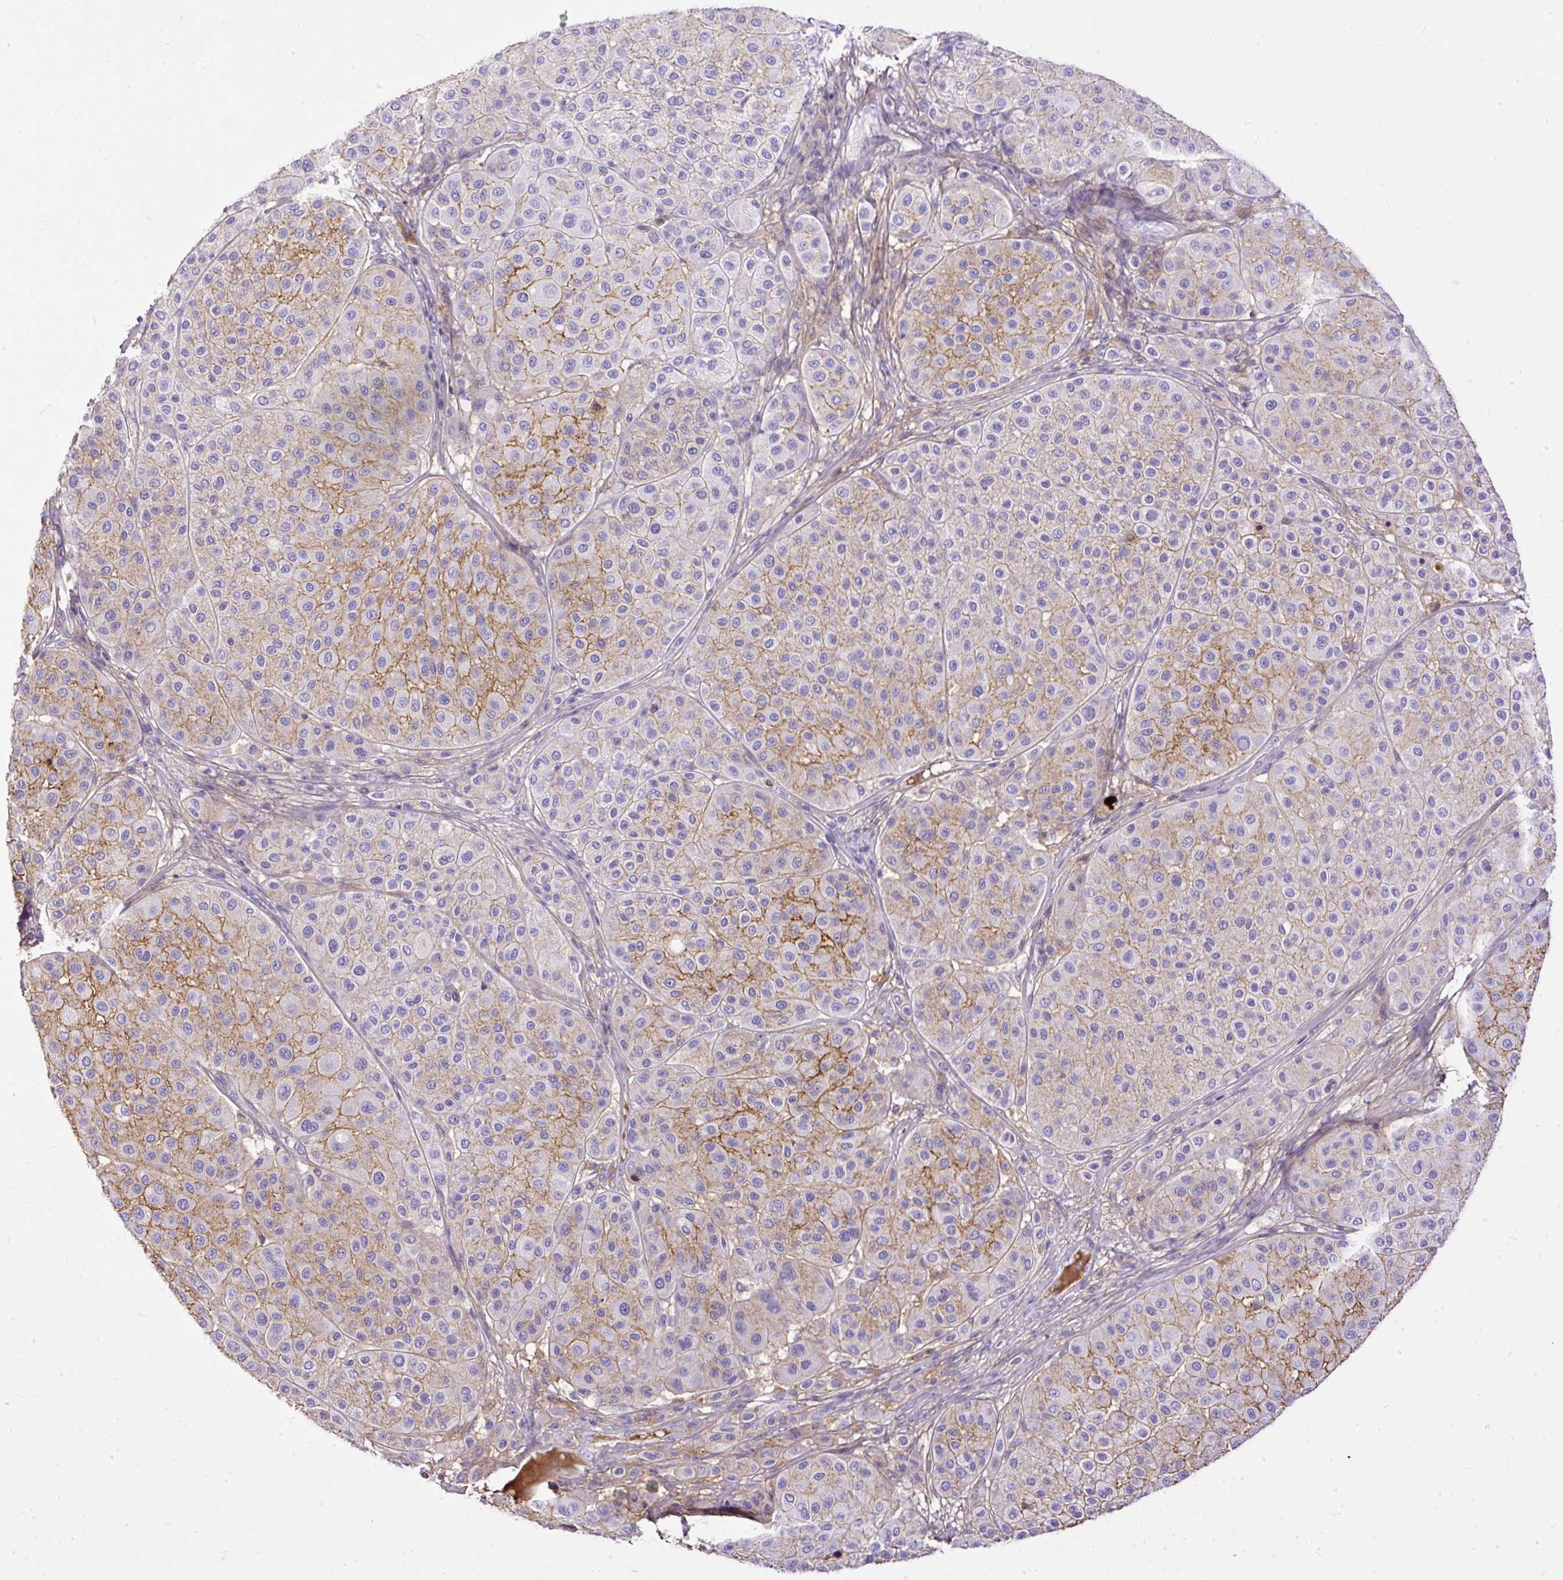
{"staining": {"intensity": "negative", "quantity": "none", "location": "none"}, "tissue": "melanoma", "cell_type": "Tumor cells", "image_type": "cancer", "snomed": [{"axis": "morphology", "description": "Malignant melanoma, Metastatic site"}, {"axis": "topography", "description": "Smooth muscle"}], "caption": "An immunohistochemistry (IHC) photomicrograph of malignant melanoma (metastatic site) is shown. There is no staining in tumor cells of malignant melanoma (metastatic site). (IHC, brightfield microscopy, high magnification).", "gene": "CLEC3B", "patient": {"sex": "male", "age": 41}}